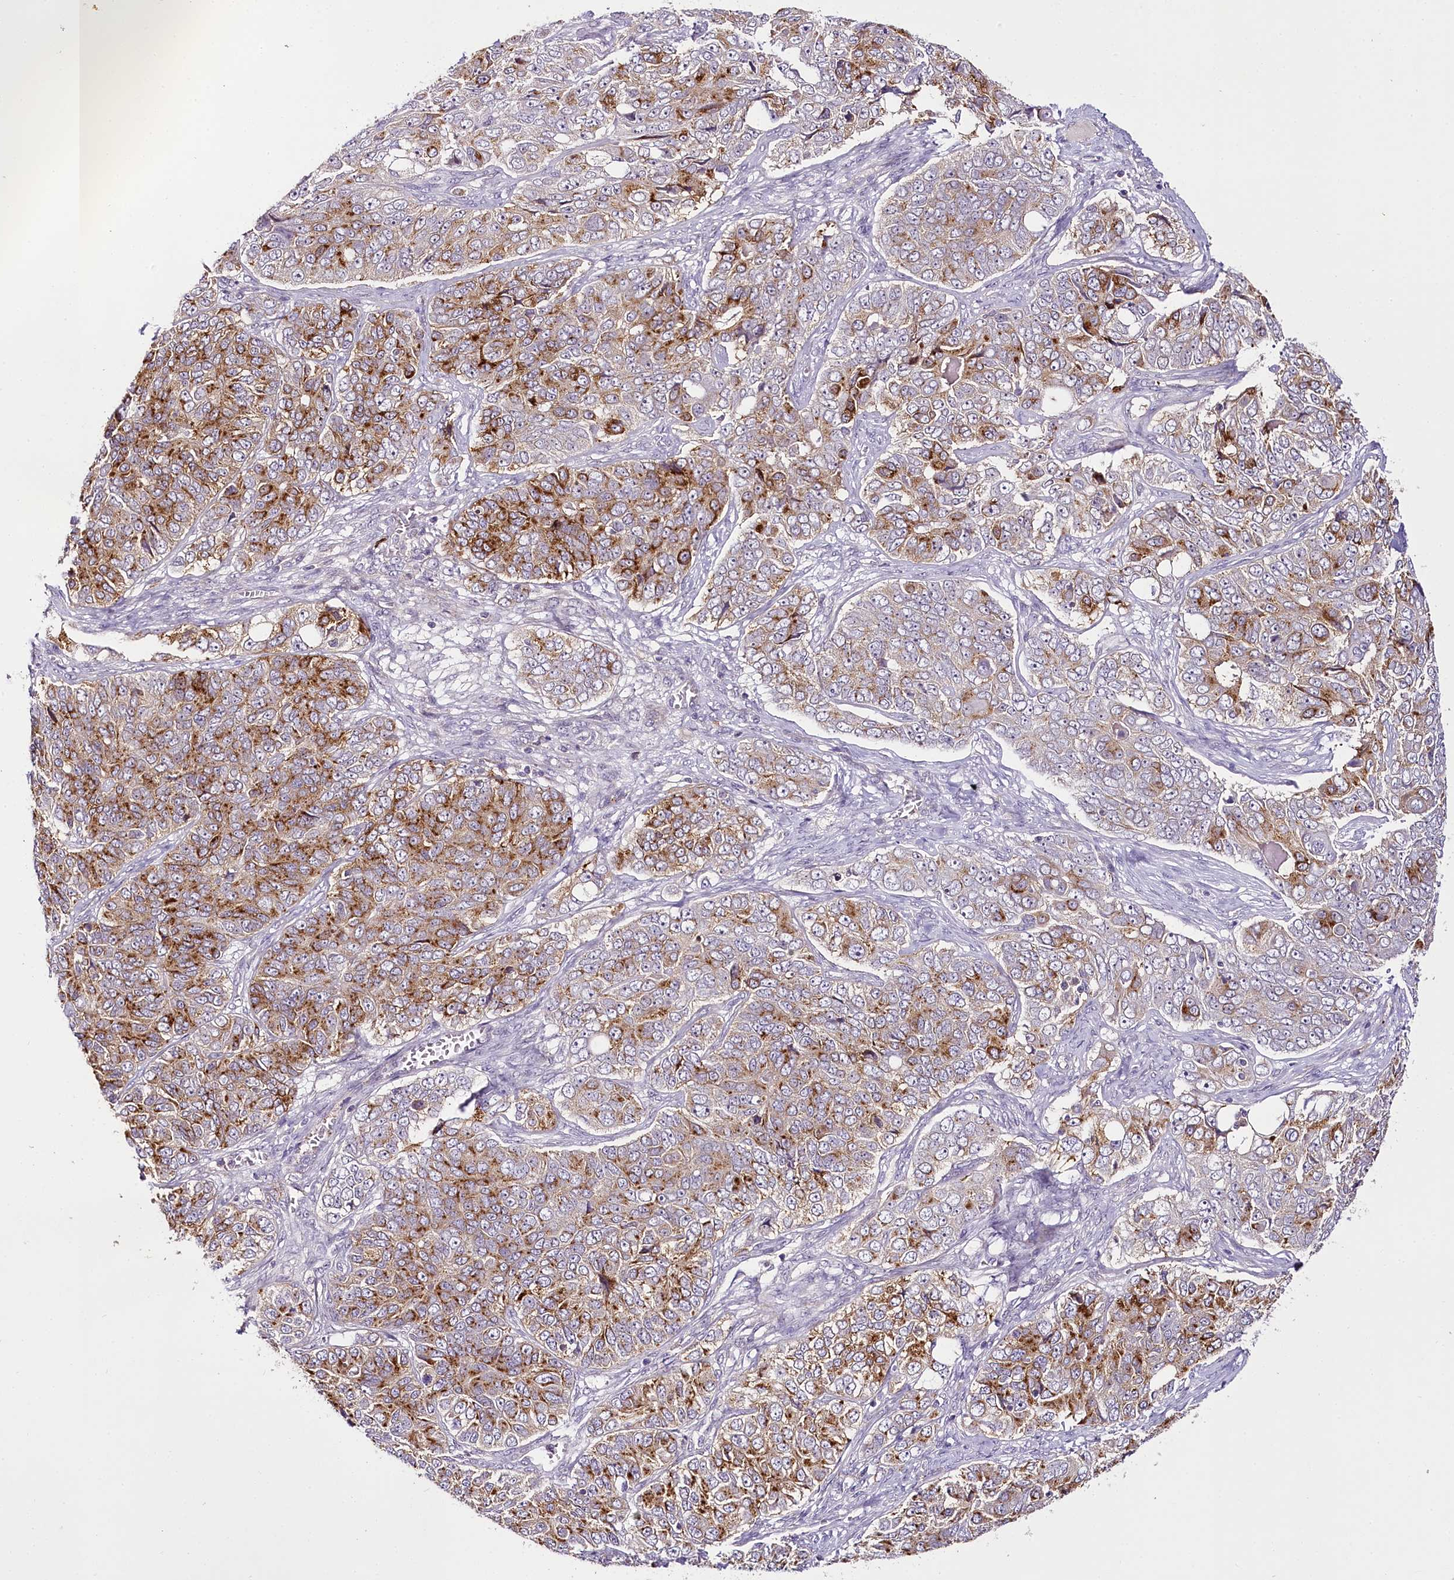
{"staining": {"intensity": "moderate", "quantity": ">75%", "location": "cytoplasmic/membranous"}, "tissue": "ovarian cancer", "cell_type": "Tumor cells", "image_type": "cancer", "snomed": [{"axis": "morphology", "description": "Carcinoma, endometroid"}, {"axis": "topography", "description": "Ovary"}], "caption": "Tumor cells display moderate cytoplasmic/membranous positivity in approximately >75% of cells in endometroid carcinoma (ovarian).", "gene": "VWA5A", "patient": {"sex": "female", "age": 51}}